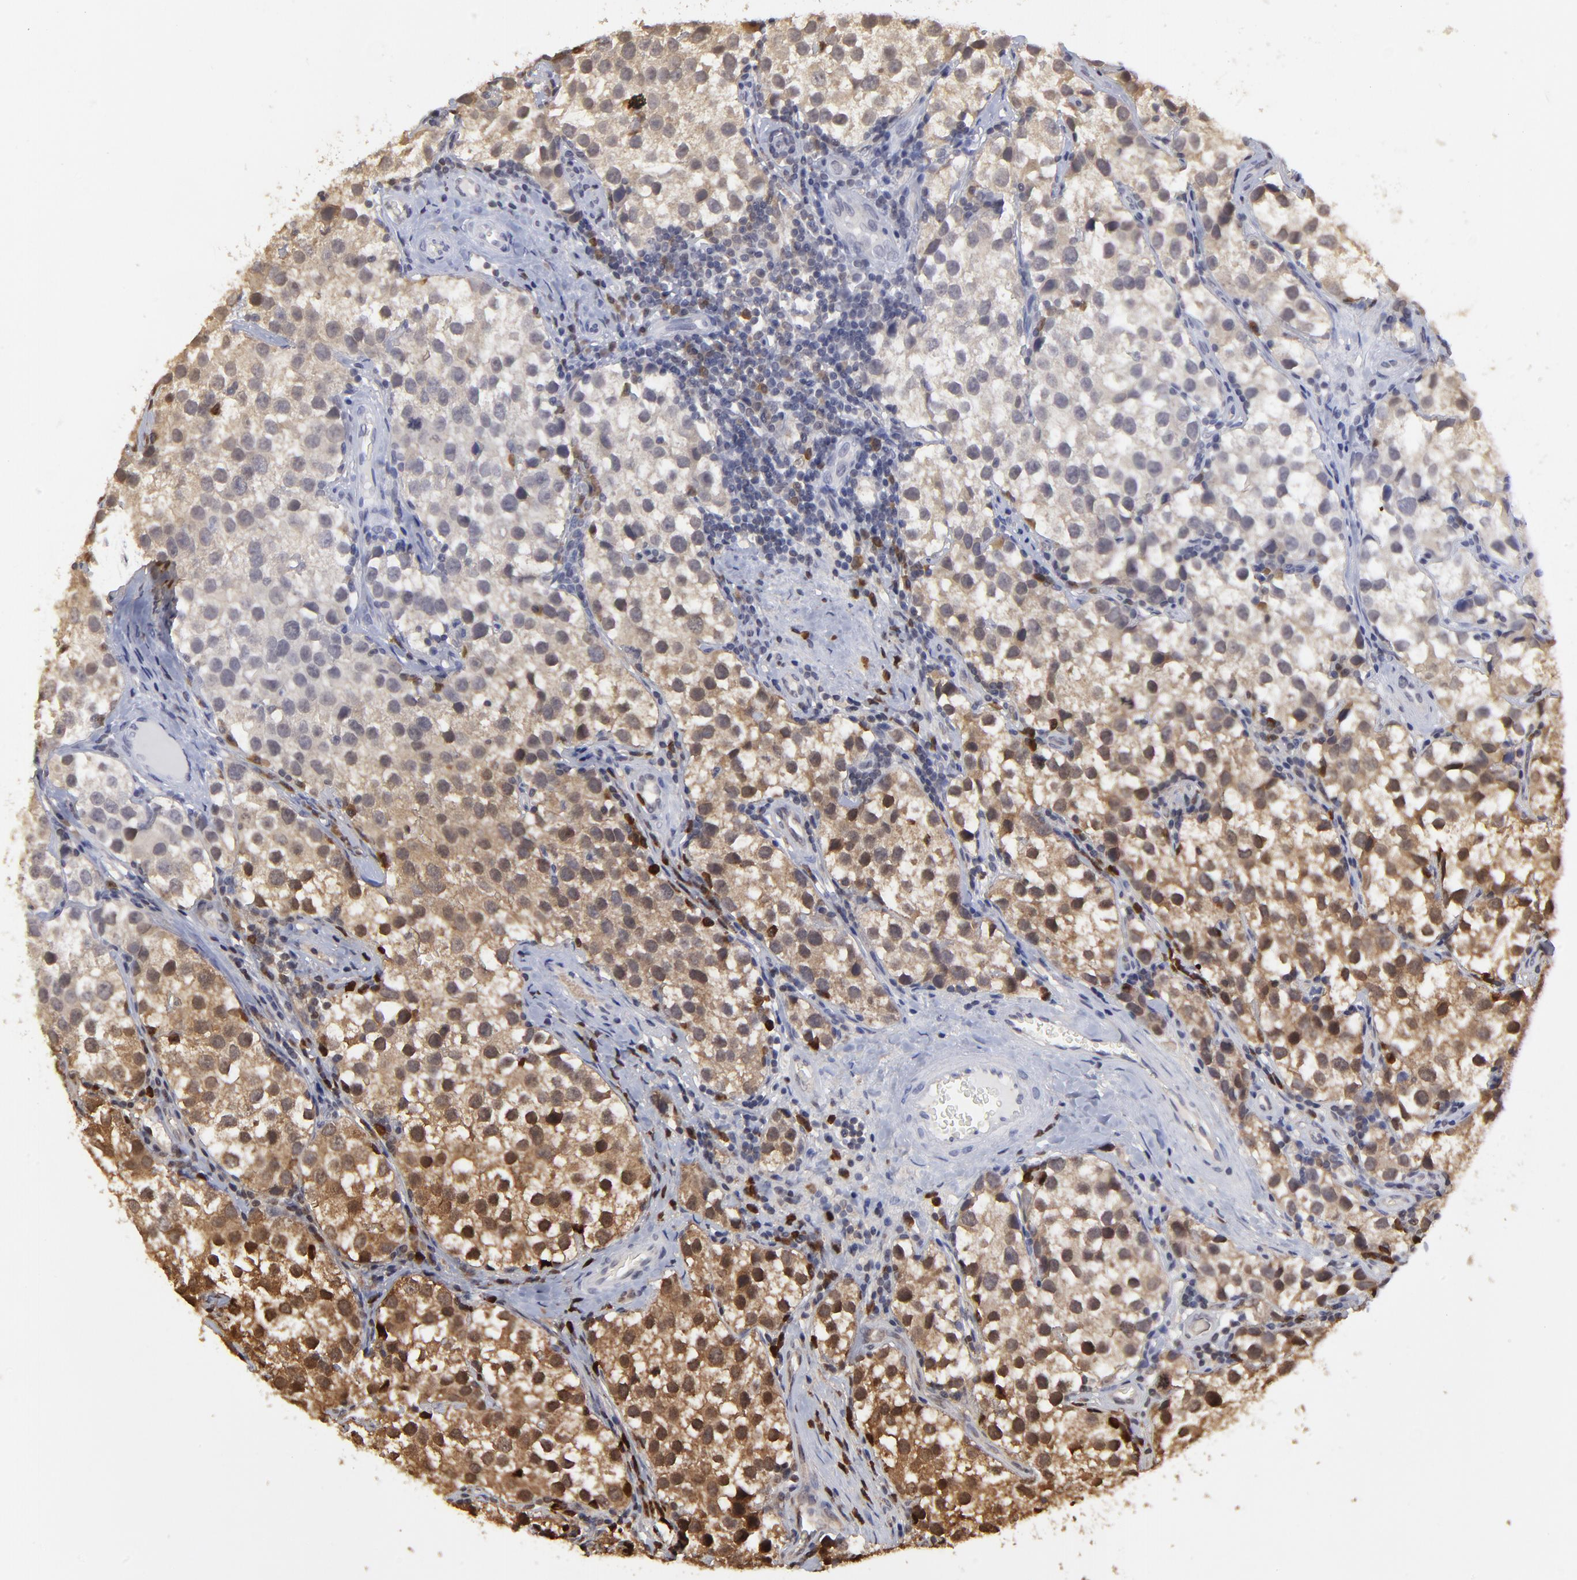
{"staining": {"intensity": "weak", "quantity": "25%-75%", "location": "cytoplasmic/membranous"}, "tissue": "testis cancer", "cell_type": "Tumor cells", "image_type": "cancer", "snomed": [{"axis": "morphology", "description": "Seminoma, NOS"}, {"axis": "topography", "description": "Testis"}], "caption": "A brown stain labels weak cytoplasmic/membranous positivity of a protein in human testis seminoma tumor cells.", "gene": "CASP3", "patient": {"sex": "male", "age": 39}}